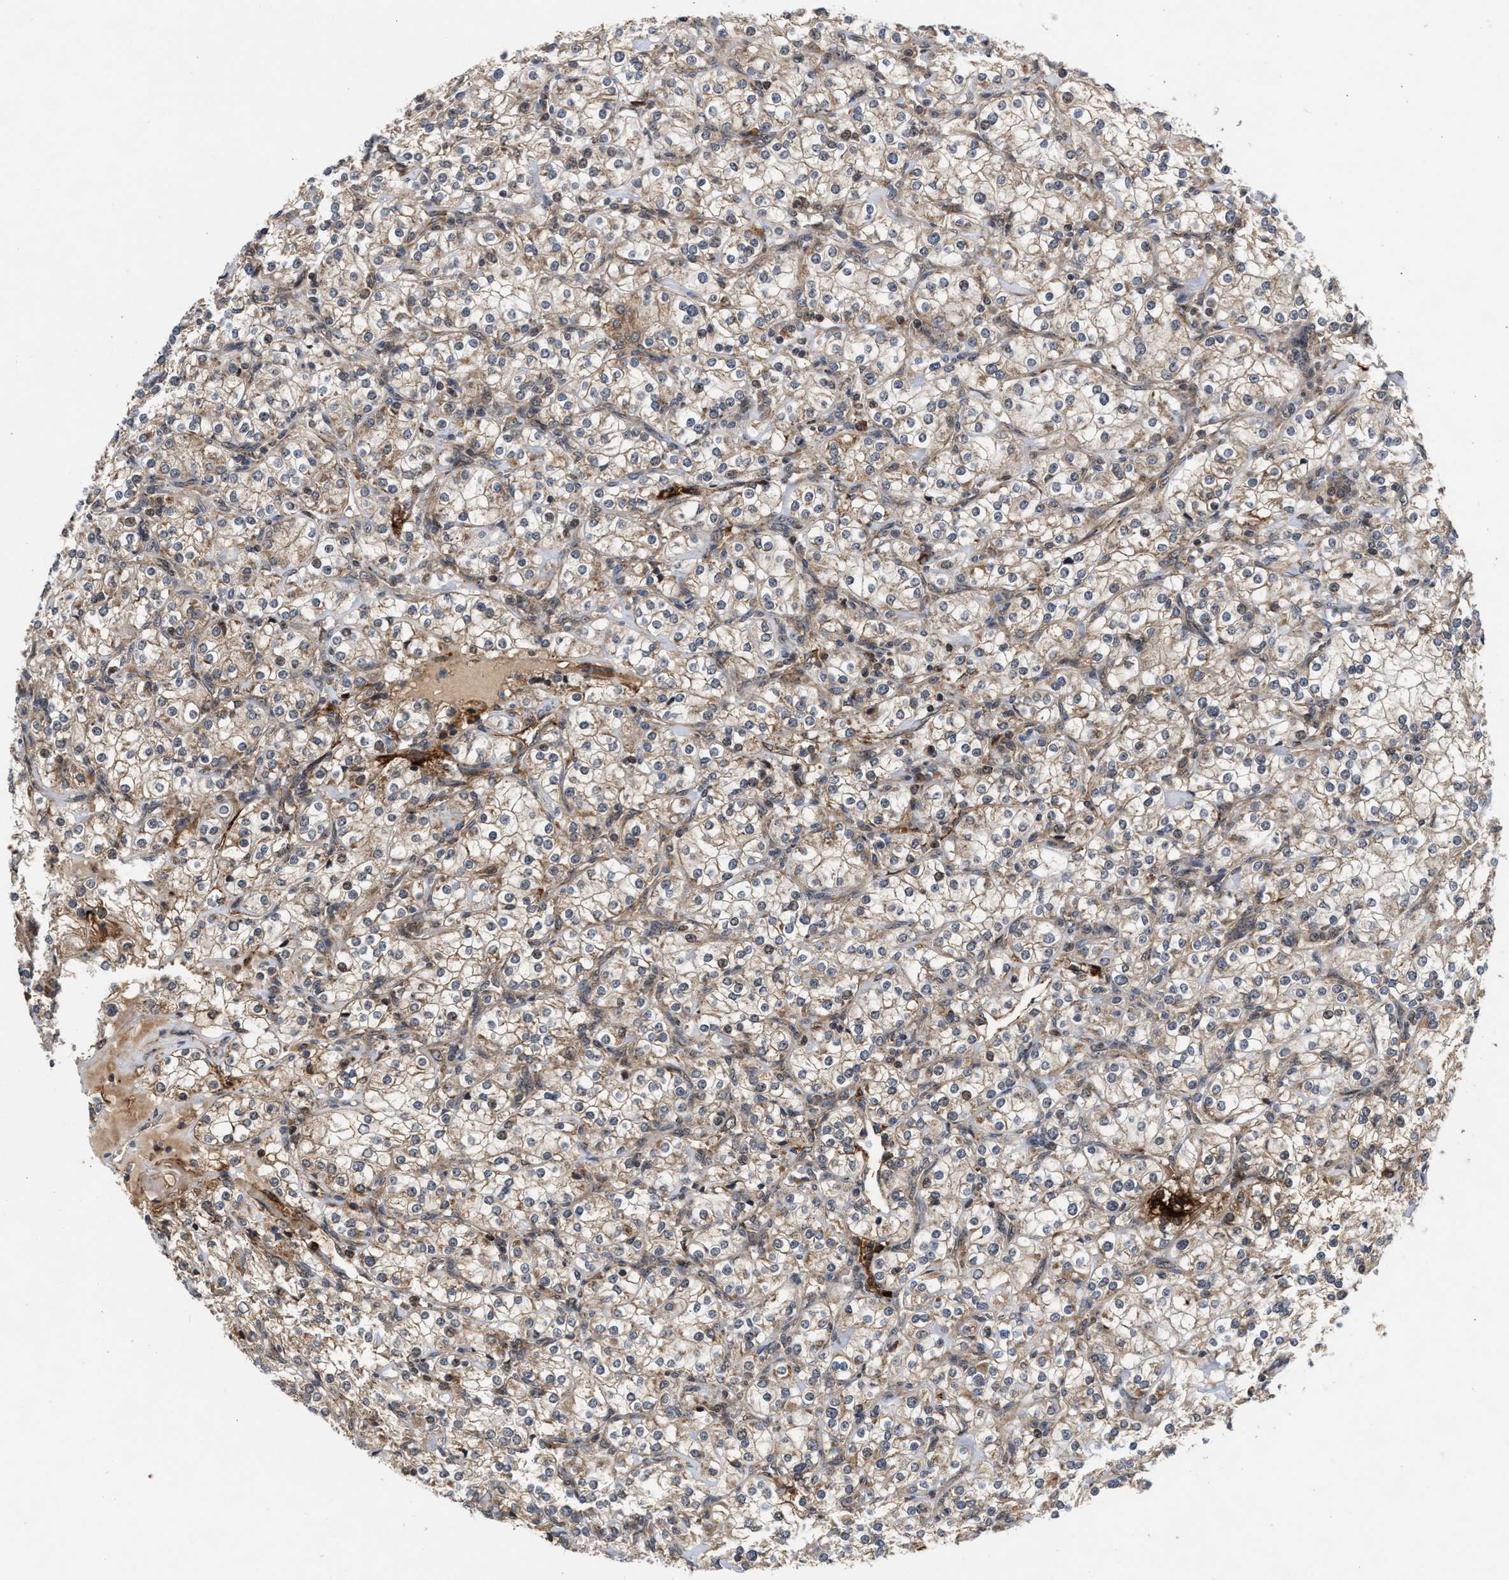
{"staining": {"intensity": "weak", "quantity": "<25%", "location": "cytoplasmic/membranous"}, "tissue": "renal cancer", "cell_type": "Tumor cells", "image_type": "cancer", "snomed": [{"axis": "morphology", "description": "Adenocarcinoma, NOS"}, {"axis": "topography", "description": "Kidney"}], "caption": "The IHC histopathology image has no significant positivity in tumor cells of renal cancer tissue.", "gene": "CFLAR", "patient": {"sex": "male", "age": 77}}